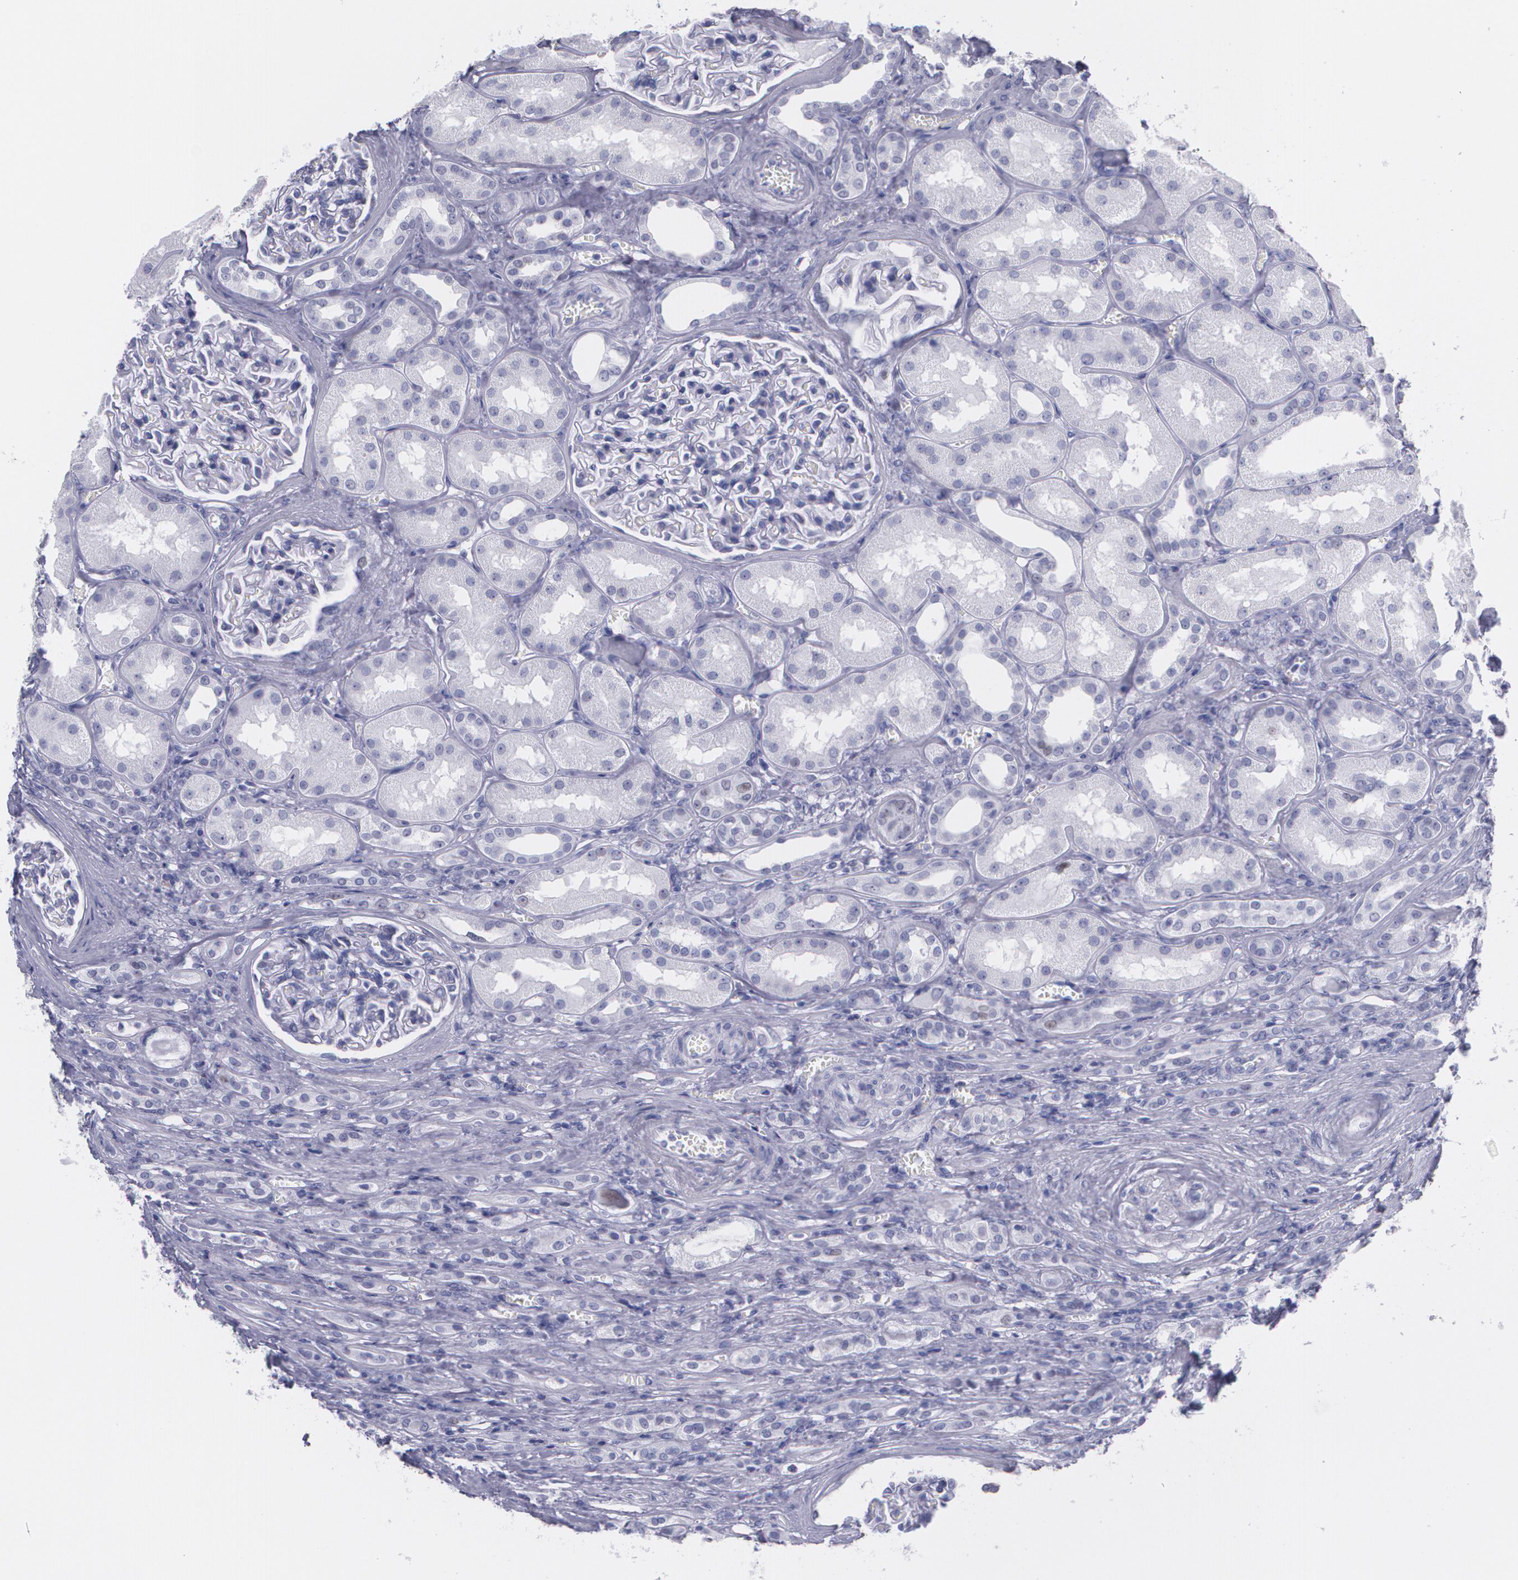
{"staining": {"intensity": "negative", "quantity": "none", "location": "none"}, "tissue": "renal cancer", "cell_type": "Tumor cells", "image_type": "cancer", "snomed": [{"axis": "morphology", "description": "Adenocarcinoma, NOS"}, {"axis": "topography", "description": "Kidney"}], "caption": "This is an immunohistochemistry (IHC) histopathology image of adenocarcinoma (renal). There is no positivity in tumor cells.", "gene": "TP53", "patient": {"sex": "male", "age": 46}}